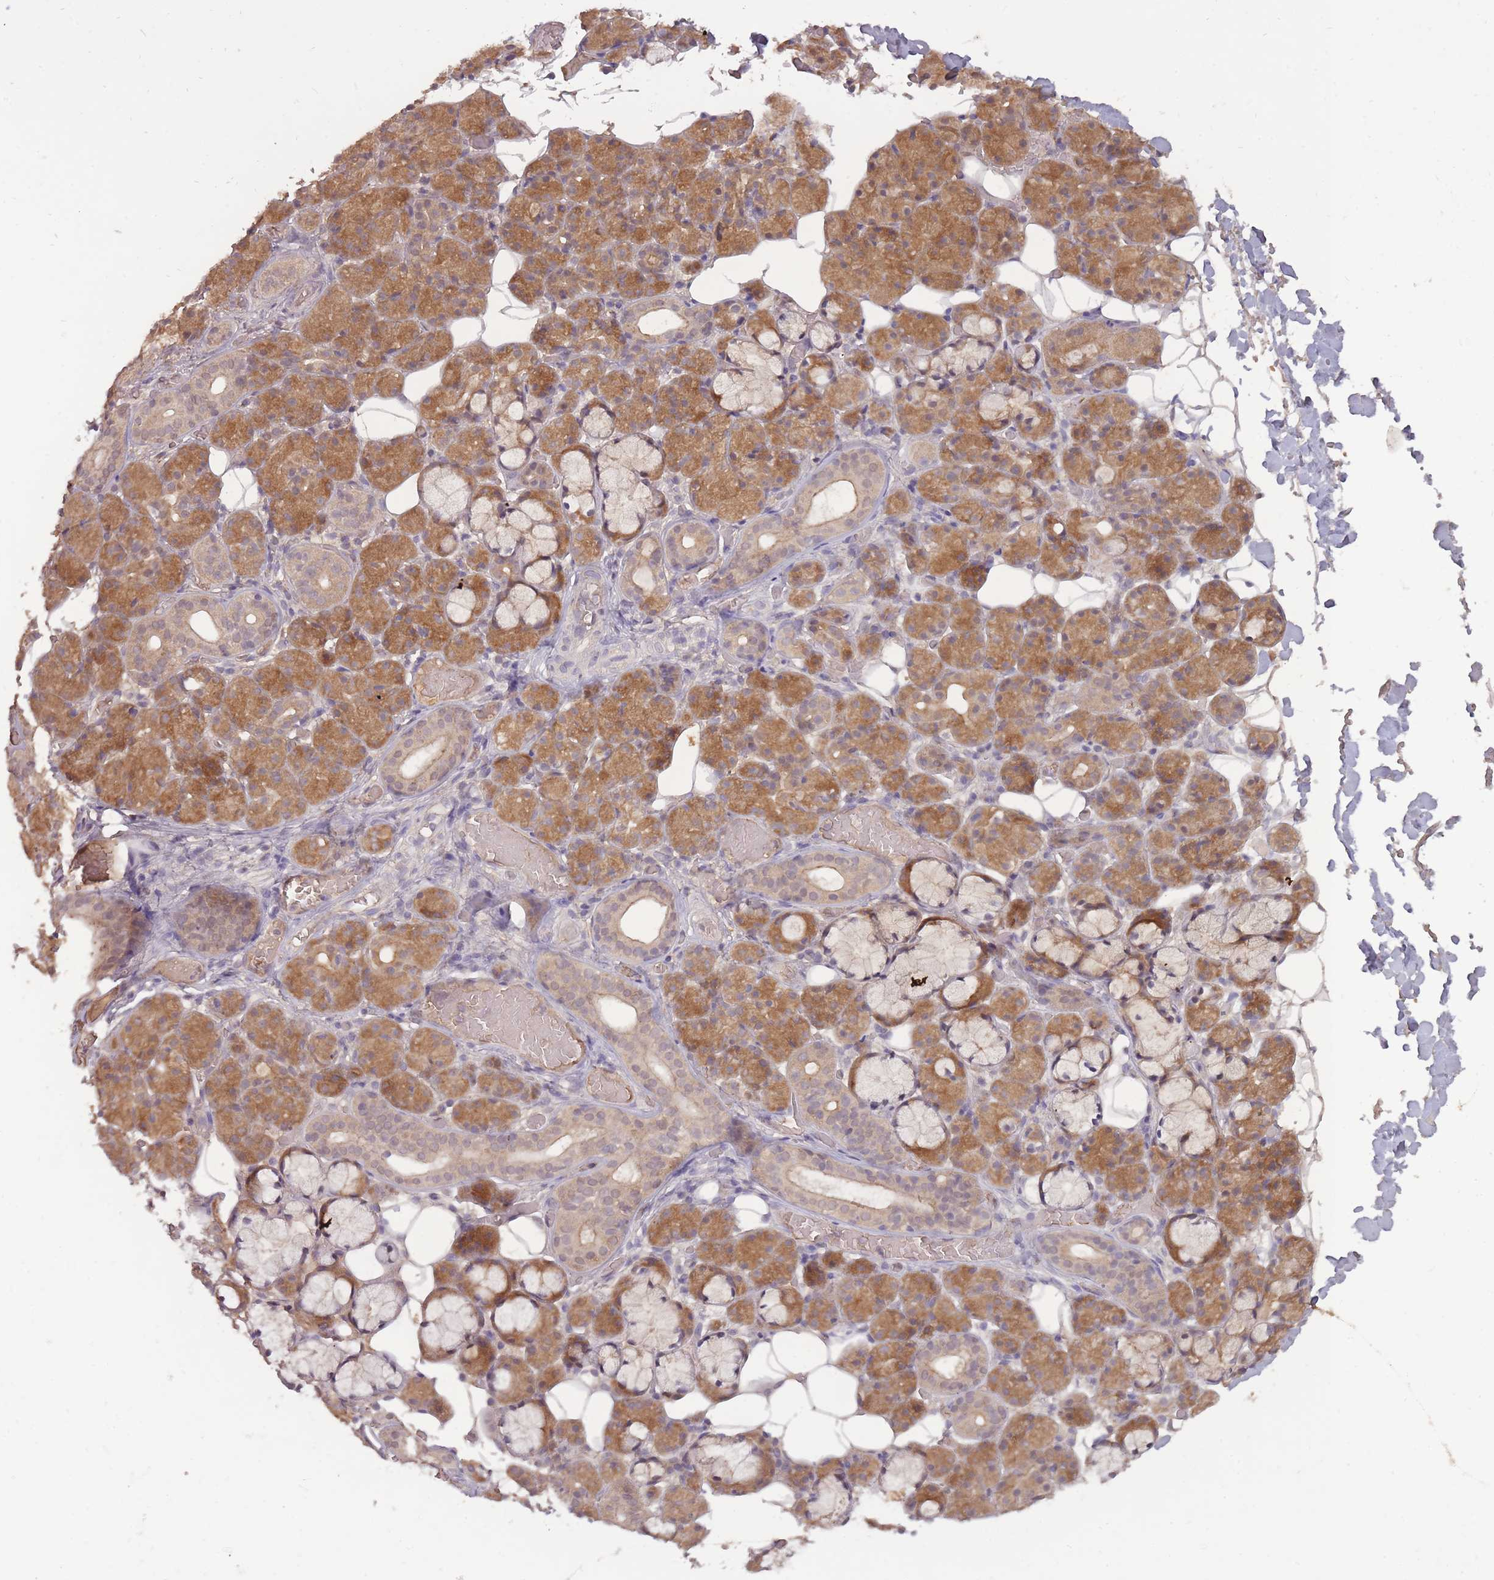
{"staining": {"intensity": "moderate", "quantity": ">75%", "location": "cytoplasmic/membranous"}, "tissue": "salivary gland", "cell_type": "Glandular cells", "image_type": "normal", "snomed": [{"axis": "morphology", "description": "Normal tissue, NOS"}, {"axis": "topography", "description": "Salivary gland"}], "caption": "Unremarkable salivary gland exhibits moderate cytoplasmic/membranous positivity in approximately >75% of glandular cells, visualized by immunohistochemistry. Ihc stains the protein of interest in brown and the nuclei are stained blue.", "gene": "LRATD2", "patient": {"sex": "male", "age": 63}}